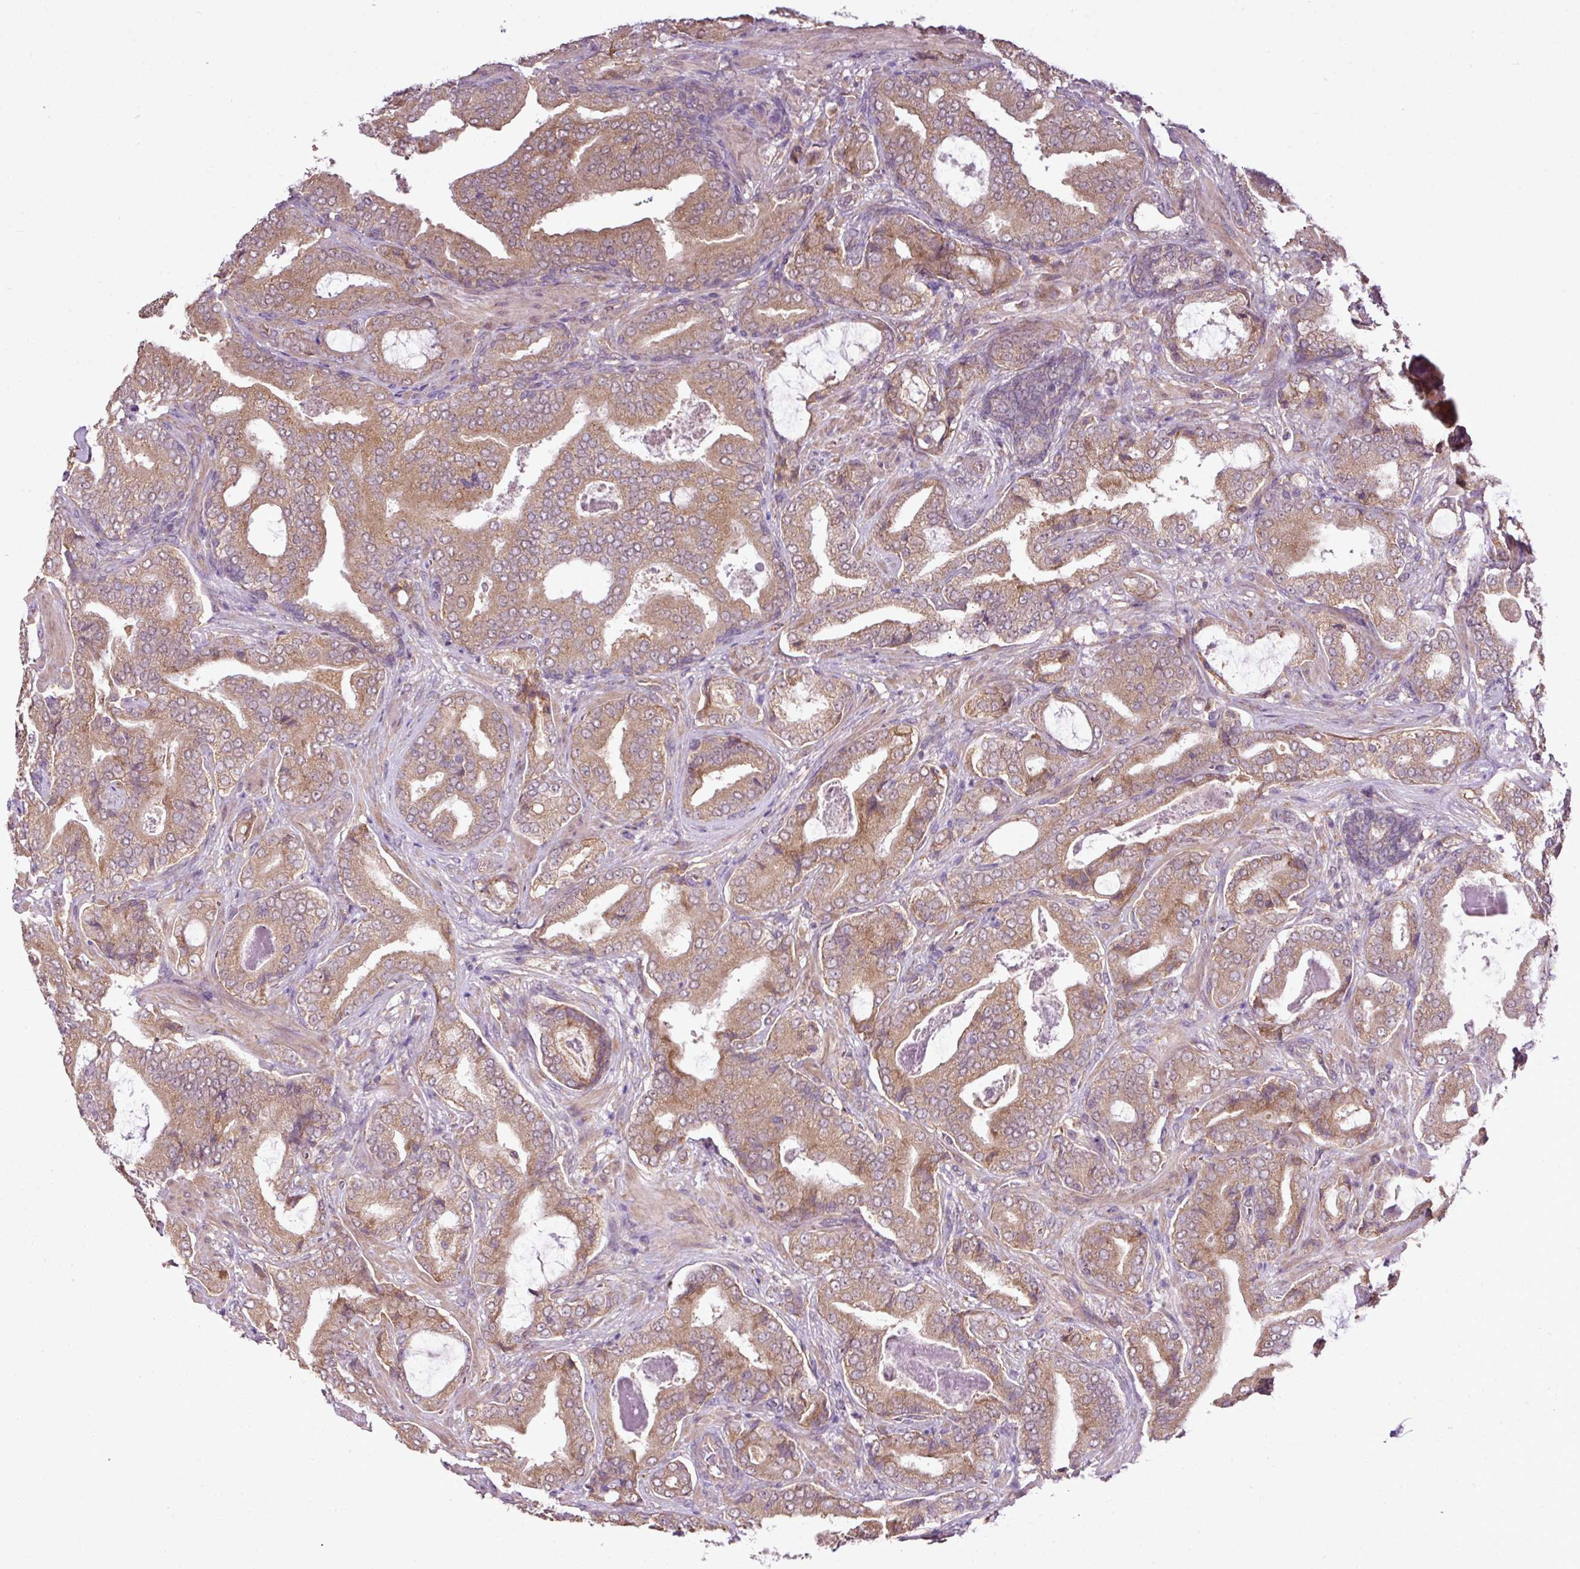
{"staining": {"intensity": "moderate", "quantity": ">75%", "location": "cytoplasmic/membranous"}, "tissue": "prostate cancer", "cell_type": "Tumor cells", "image_type": "cancer", "snomed": [{"axis": "morphology", "description": "Adenocarcinoma, High grade"}, {"axis": "topography", "description": "Prostate"}], "caption": "This is an image of immunohistochemistry (IHC) staining of prostate cancer (high-grade adenocarcinoma), which shows moderate staining in the cytoplasmic/membranous of tumor cells.", "gene": "DNAAF4", "patient": {"sex": "male", "age": 68}}